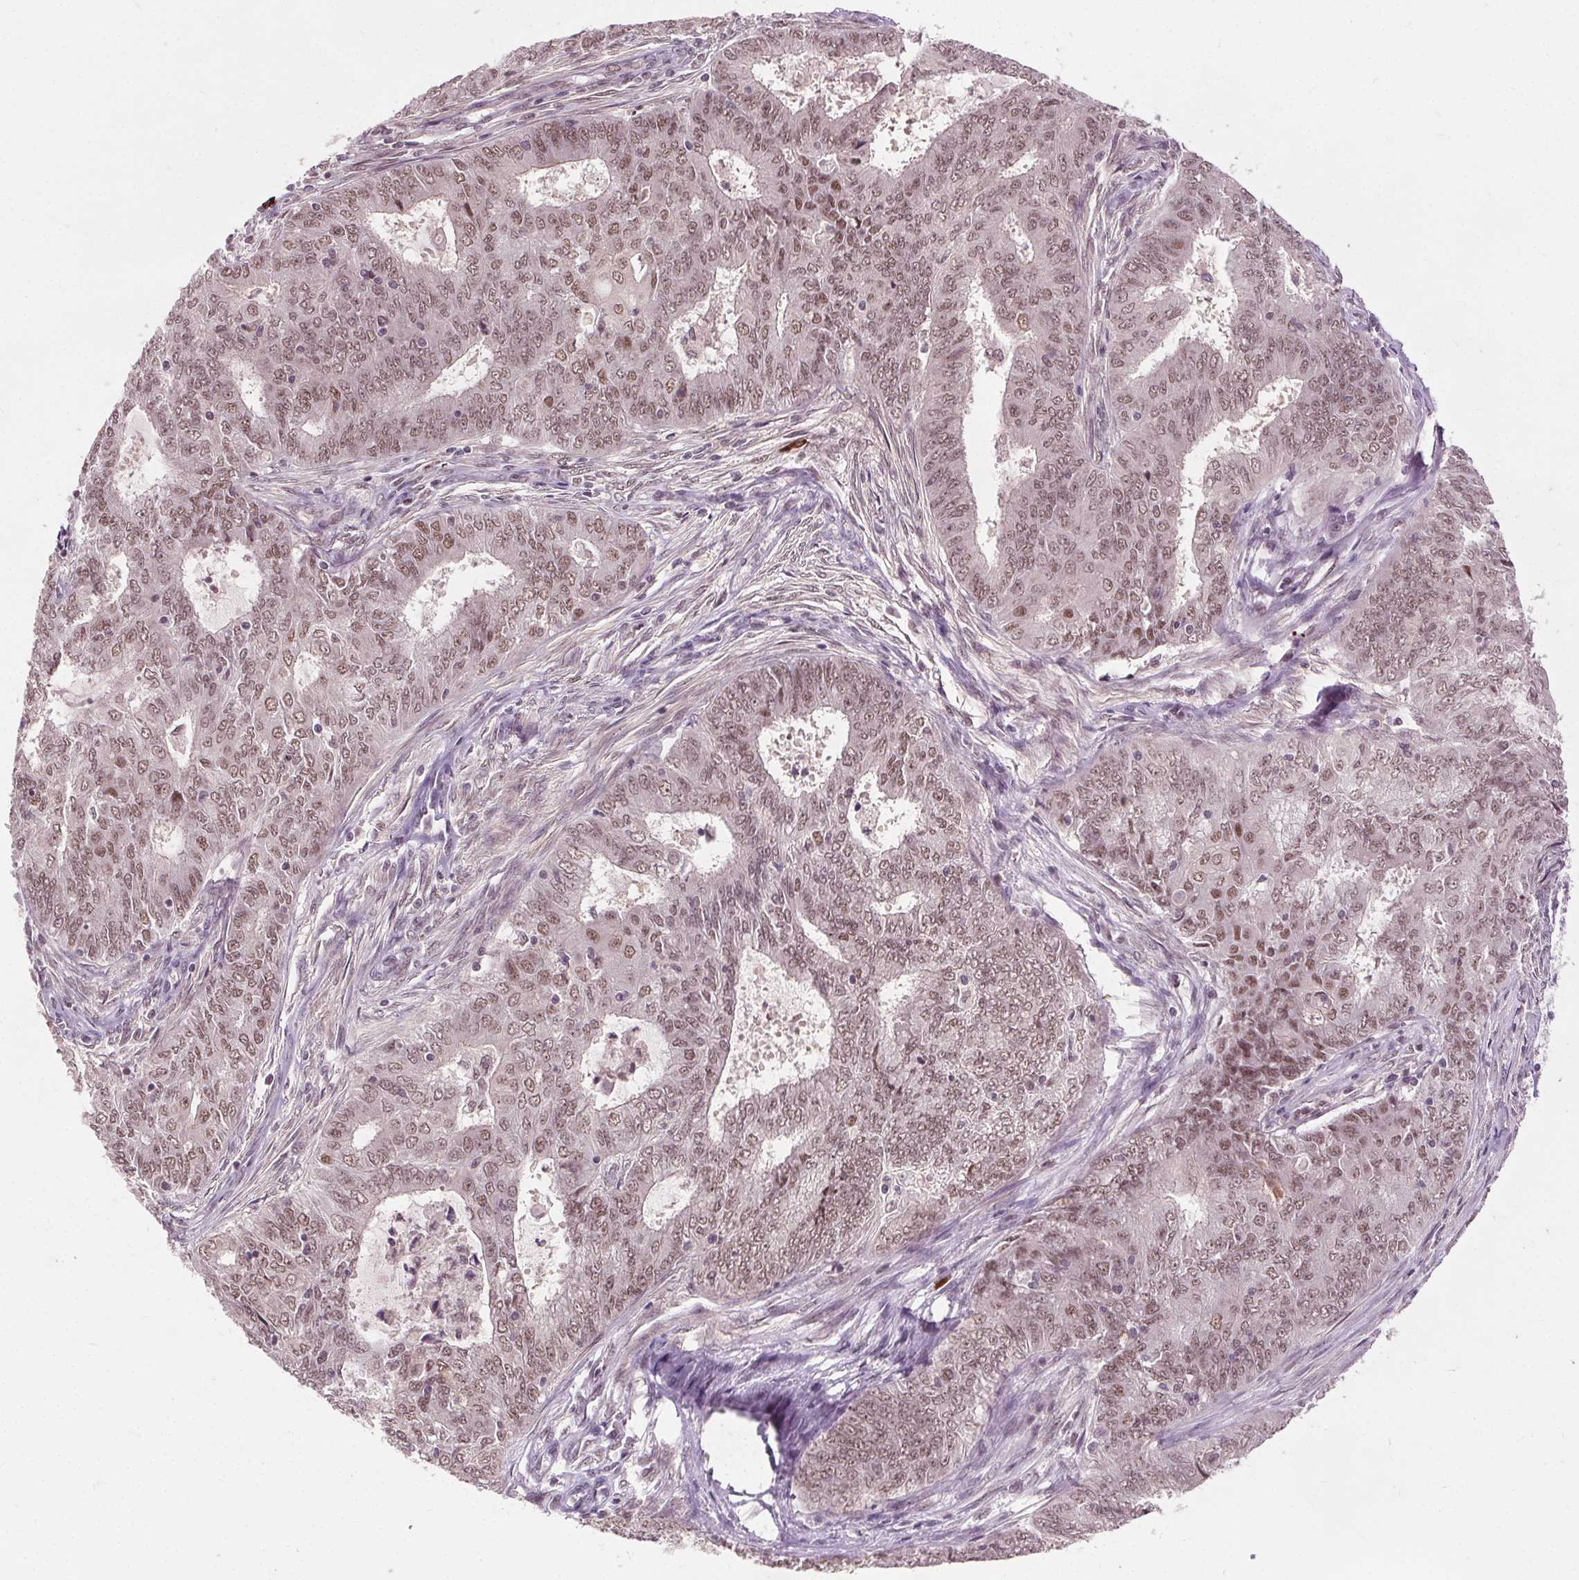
{"staining": {"intensity": "moderate", "quantity": ">75%", "location": "nuclear"}, "tissue": "endometrial cancer", "cell_type": "Tumor cells", "image_type": "cancer", "snomed": [{"axis": "morphology", "description": "Adenocarcinoma, NOS"}, {"axis": "topography", "description": "Endometrium"}], "caption": "About >75% of tumor cells in adenocarcinoma (endometrial) reveal moderate nuclear protein positivity as visualized by brown immunohistochemical staining.", "gene": "MED6", "patient": {"sex": "female", "age": 62}}